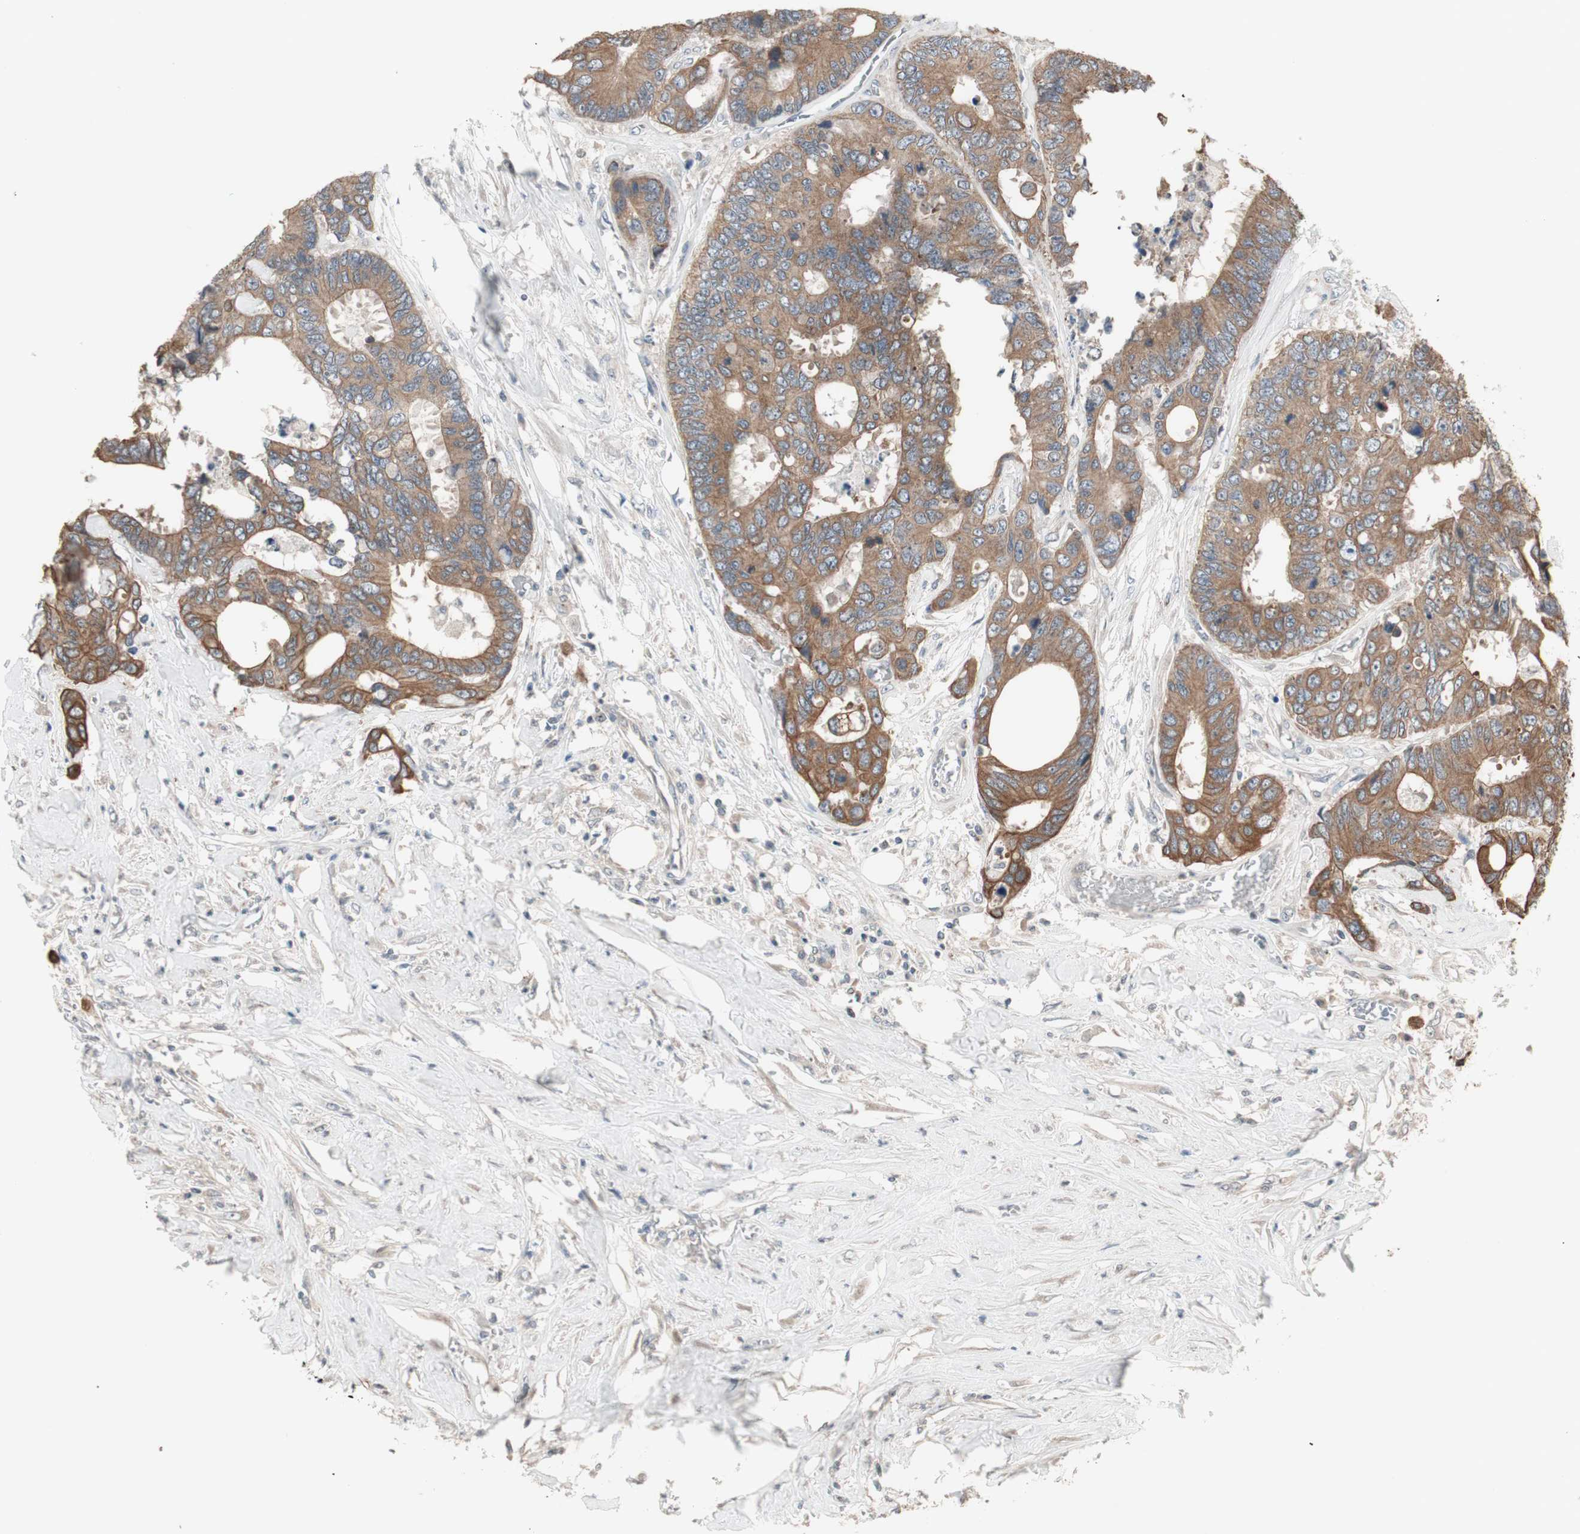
{"staining": {"intensity": "moderate", "quantity": ">75%", "location": "cytoplasmic/membranous"}, "tissue": "colorectal cancer", "cell_type": "Tumor cells", "image_type": "cancer", "snomed": [{"axis": "morphology", "description": "Adenocarcinoma, NOS"}, {"axis": "topography", "description": "Rectum"}], "caption": "About >75% of tumor cells in human colorectal cancer (adenocarcinoma) demonstrate moderate cytoplasmic/membranous protein staining as visualized by brown immunohistochemical staining.", "gene": "FBXO5", "patient": {"sex": "male", "age": 55}}